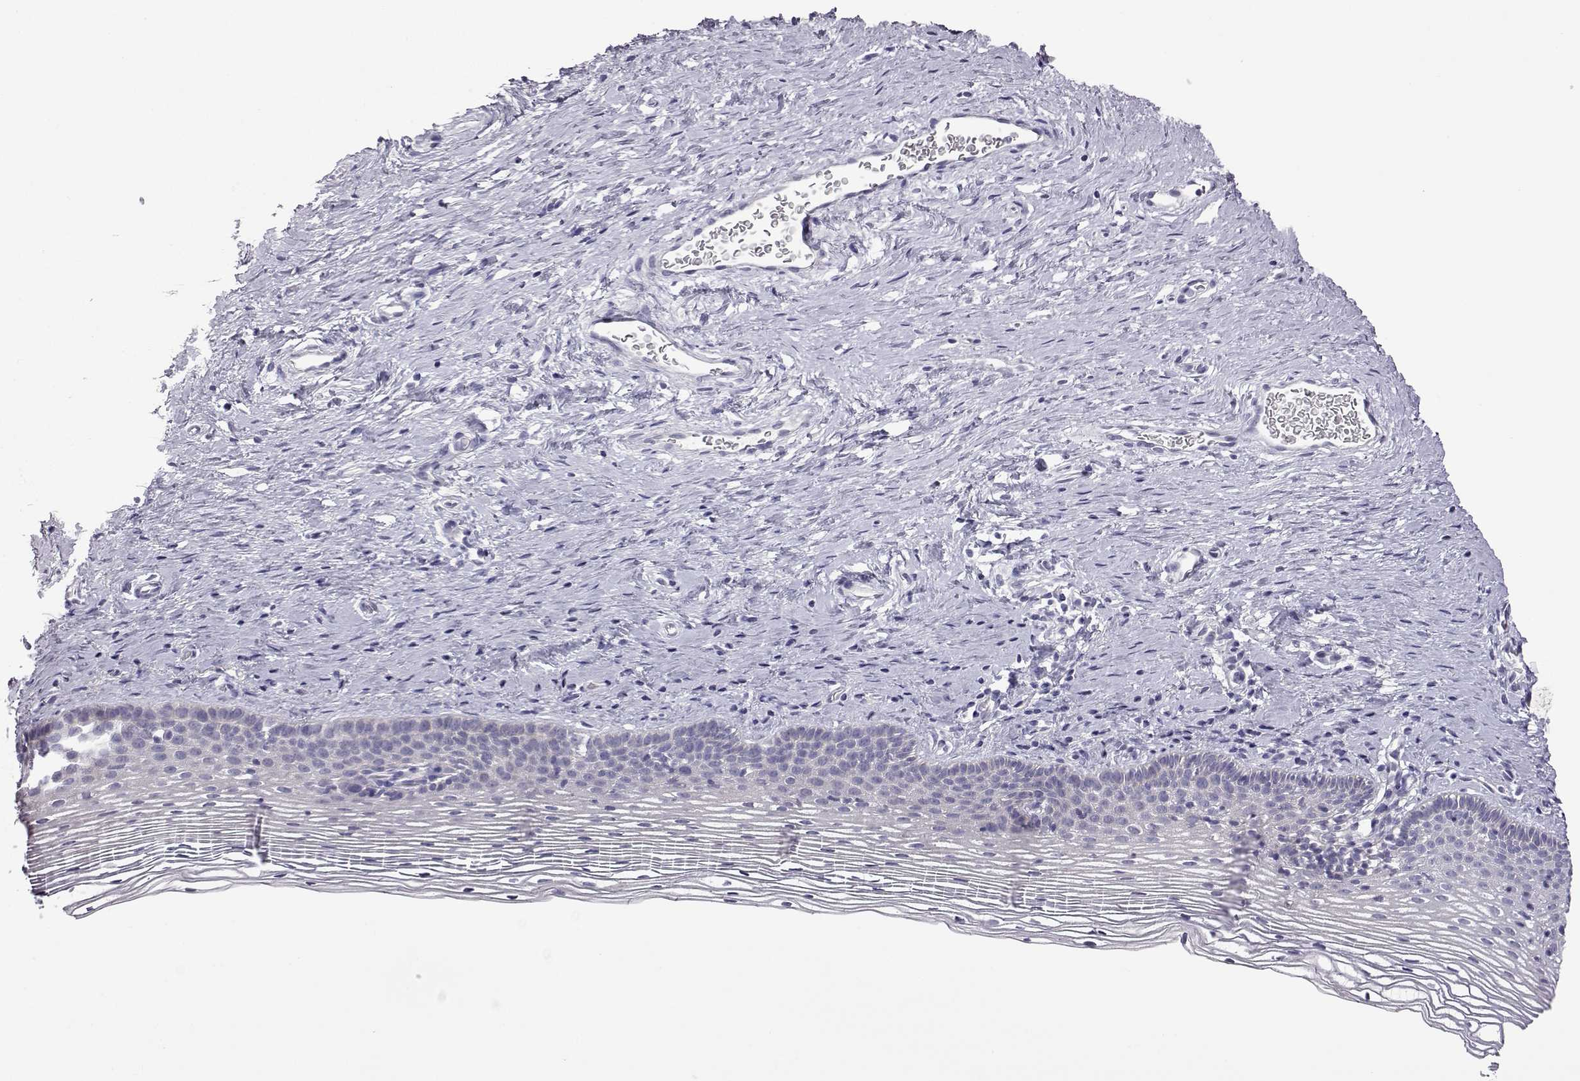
{"staining": {"intensity": "moderate", "quantity": "<25%", "location": "cytoplasmic/membranous"}, "tissue": "cervix", "cell_type": "Glandular cells", "image_type": "normal", "snomed": [{"axis": "morphology", "description": "Normal tissue, NOS"}, {"axis": "topography", "description": "Cervix"}], "caption": "Moderate cytoplasmic/membranous positivity is present in approximately <25% of glandular cells in normal cervix.", "gene": "VGF", "patient": {"sex": "female", "age": 39}}